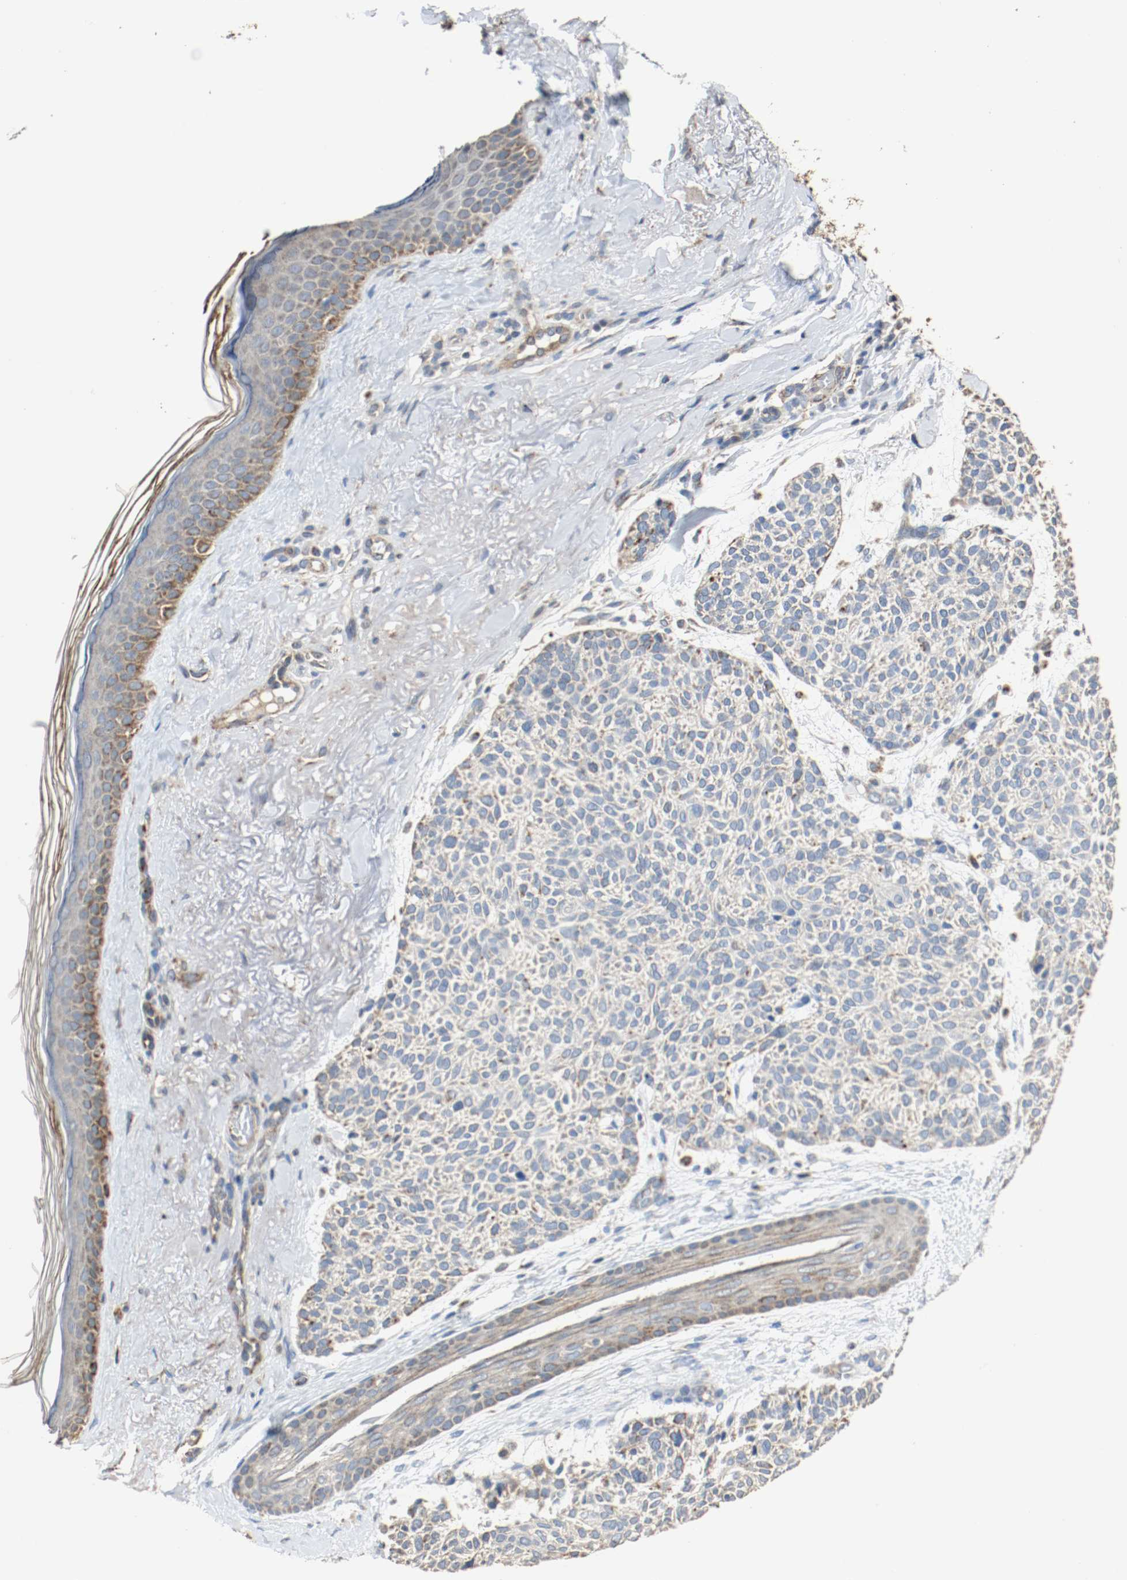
{"staining": {"intensity": "moderate", "quantity": ">75%", "location": "cytoplasmic/membranous"}, "tissue": "skin cancer", "cell_type": "Tumor cells", "image_type": "cancer", "snomed": [{"axis": "morphology", "description": "Normal tissue, NOS"}, {"axis": "morphology", "description": "Basal cell carcinoma"}, {"axis": "topography", "description": "Skin"}], "caption": "Skin basal cell carcinoma was stained to show a protein in brown. There is medium levels of moderate cytoplasmic/membranous positivity in approximately >75% of tumor cells. The staining was performed using DAB (3,3'-diaminobenzidine) to visualize the protein expression in brown, while the nuclei were stained in blue with hematoxylin (Magnification: 20x).", "gene": "ALDH4A1", "patient": {"sex": "female", "age": 70}}